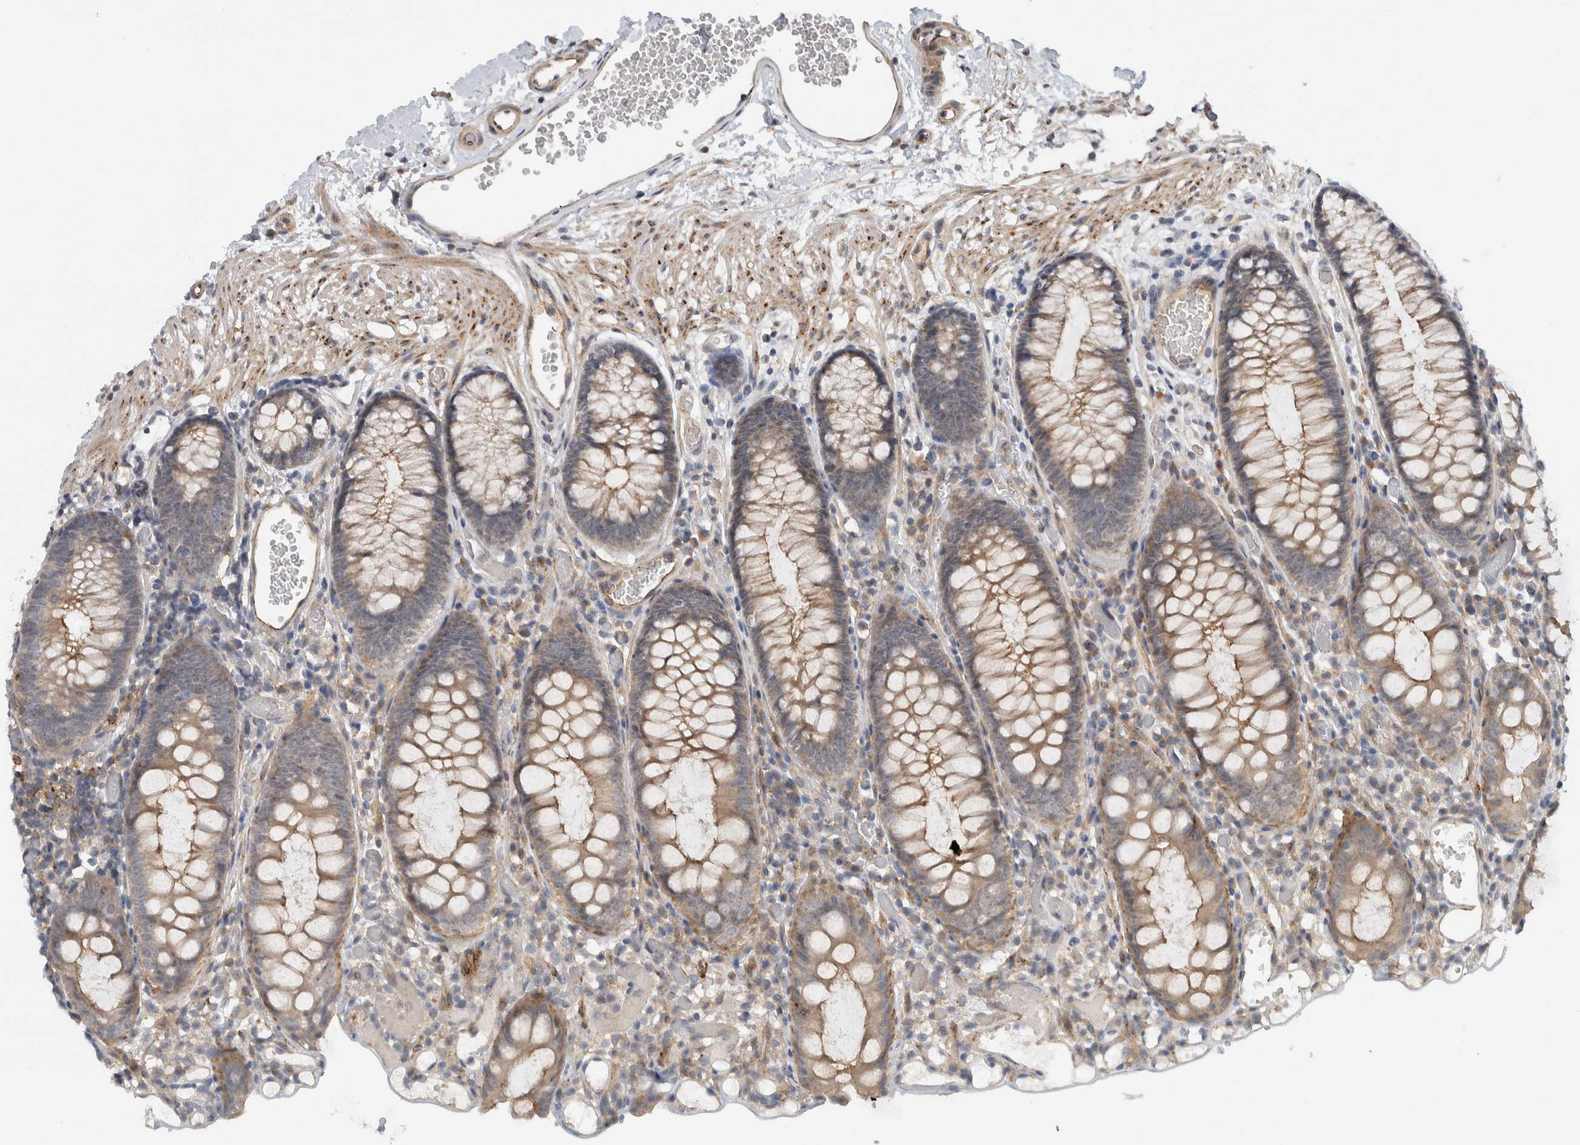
{"staining": {"intensity": "moderate", "quantity": ">75%", "location": "cytoplasmic/membranous"}, "tissue": "colon", "cell_type": "Endothelial cells", "image_type": "normal", "snomed": [{"axis": "morphology", "description": "Normal tissue, NOS"}, {"axis": "topography", "description": "Colon"}], "caption": "DAB immunohistochemical staining of unremarkable human colon demonstrates moderate cytoplasmic/membranous protein staining in about >75% of endothelial cells.", "gene": "MPRIP", "patient": {"sex": "male", "age": 14}}